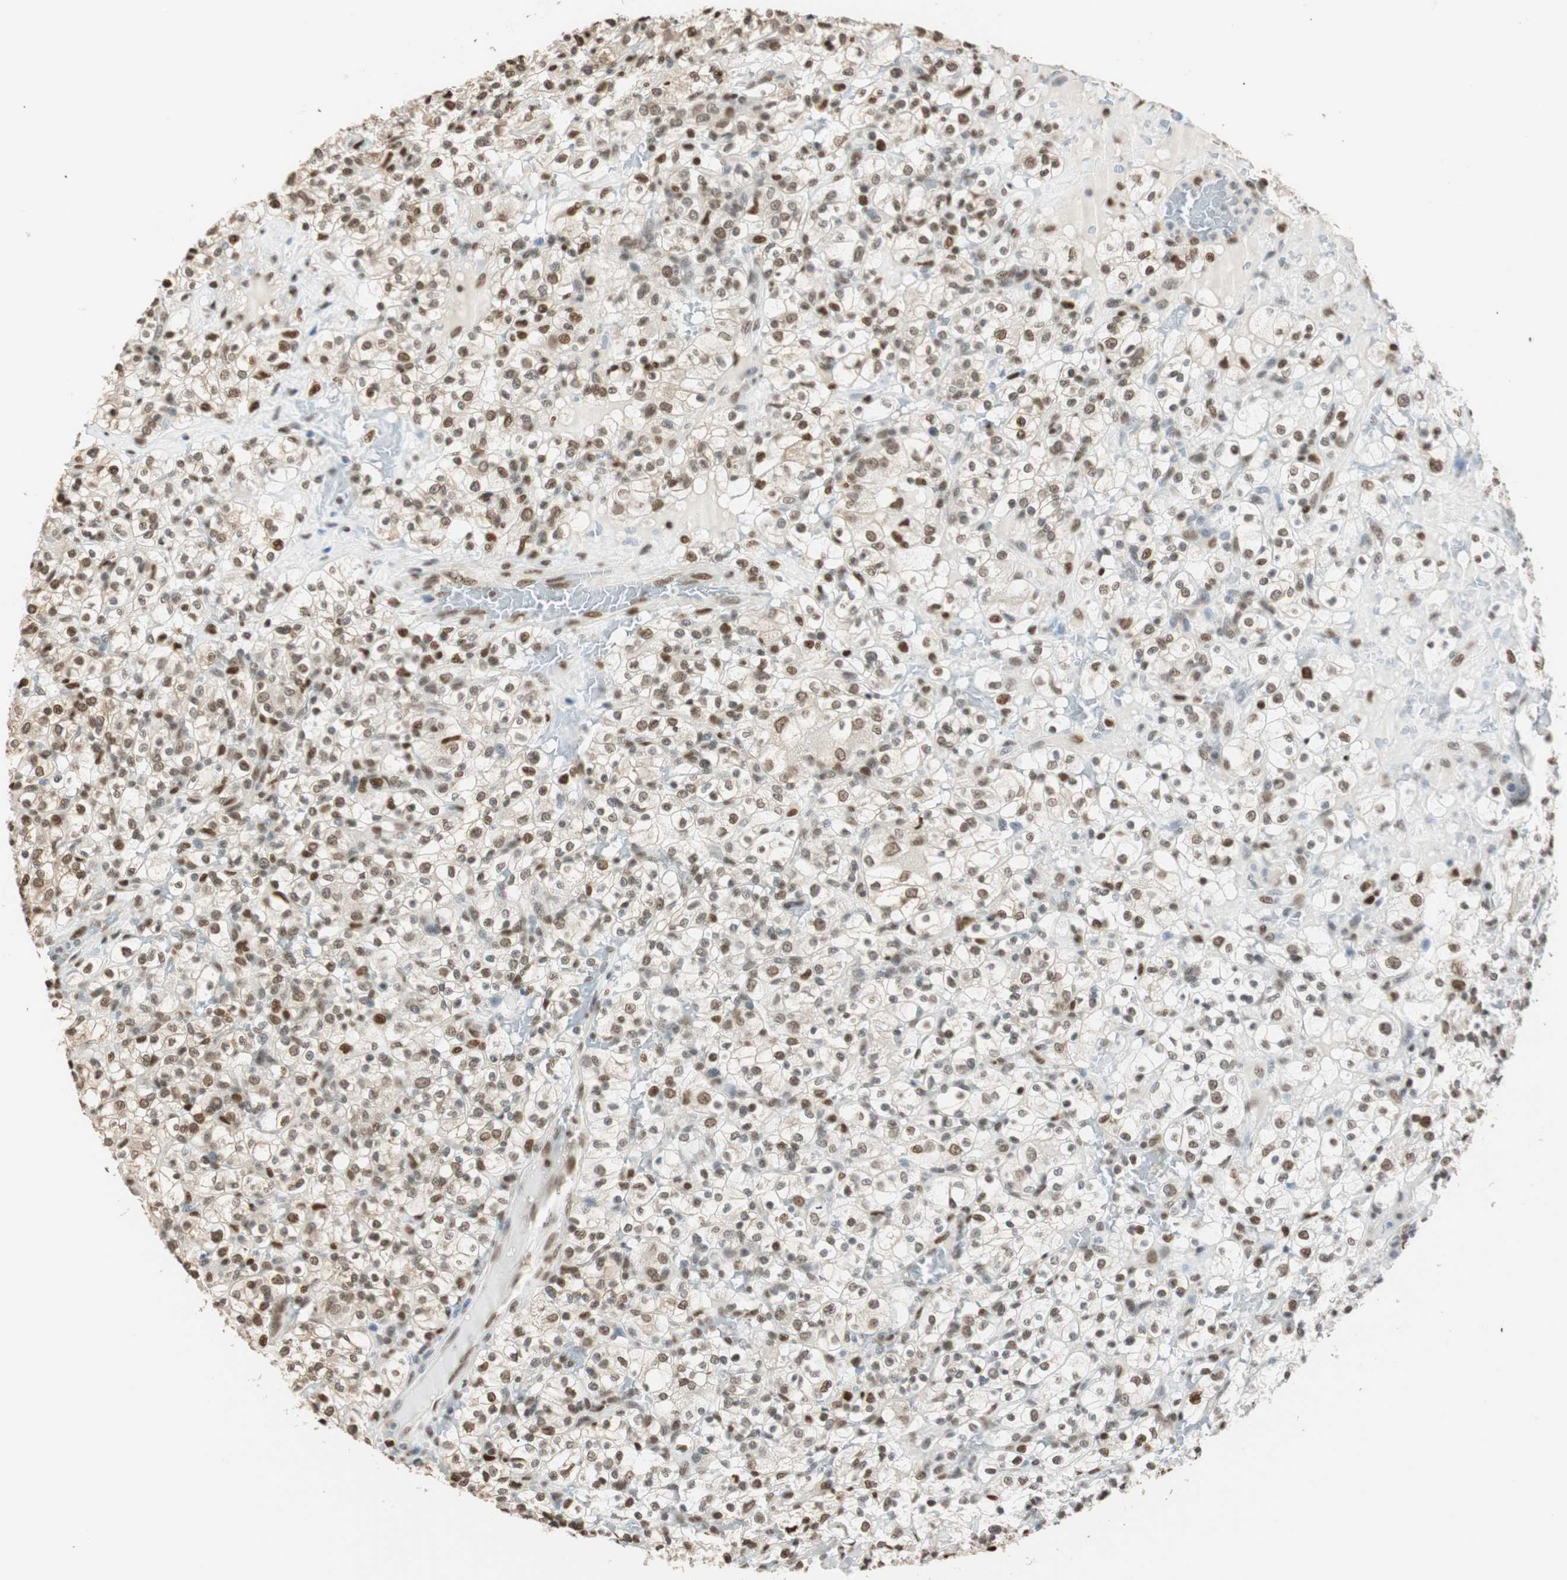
{"staining": {"intensity": "moderate", "quantity": "25%-75%", "location": "nuclear"}, "tissue": "renal cancer", "cell_type": "Tumor cells", "image_type": "cancer", "snomed": [{"axis": "morphology", "description": "Normal tissue, NOS"}, {"axis": "morphology", "description": "Adenocarcinoma, NOS"}, {"axis": "topography", "description": "Kidney"}], "caption": "Human renal cancer stained with a protein marker exhibits moderate staining in tumor cells.", "gene": "FANCG", "patient": {"sex": "female", "age": 72}}